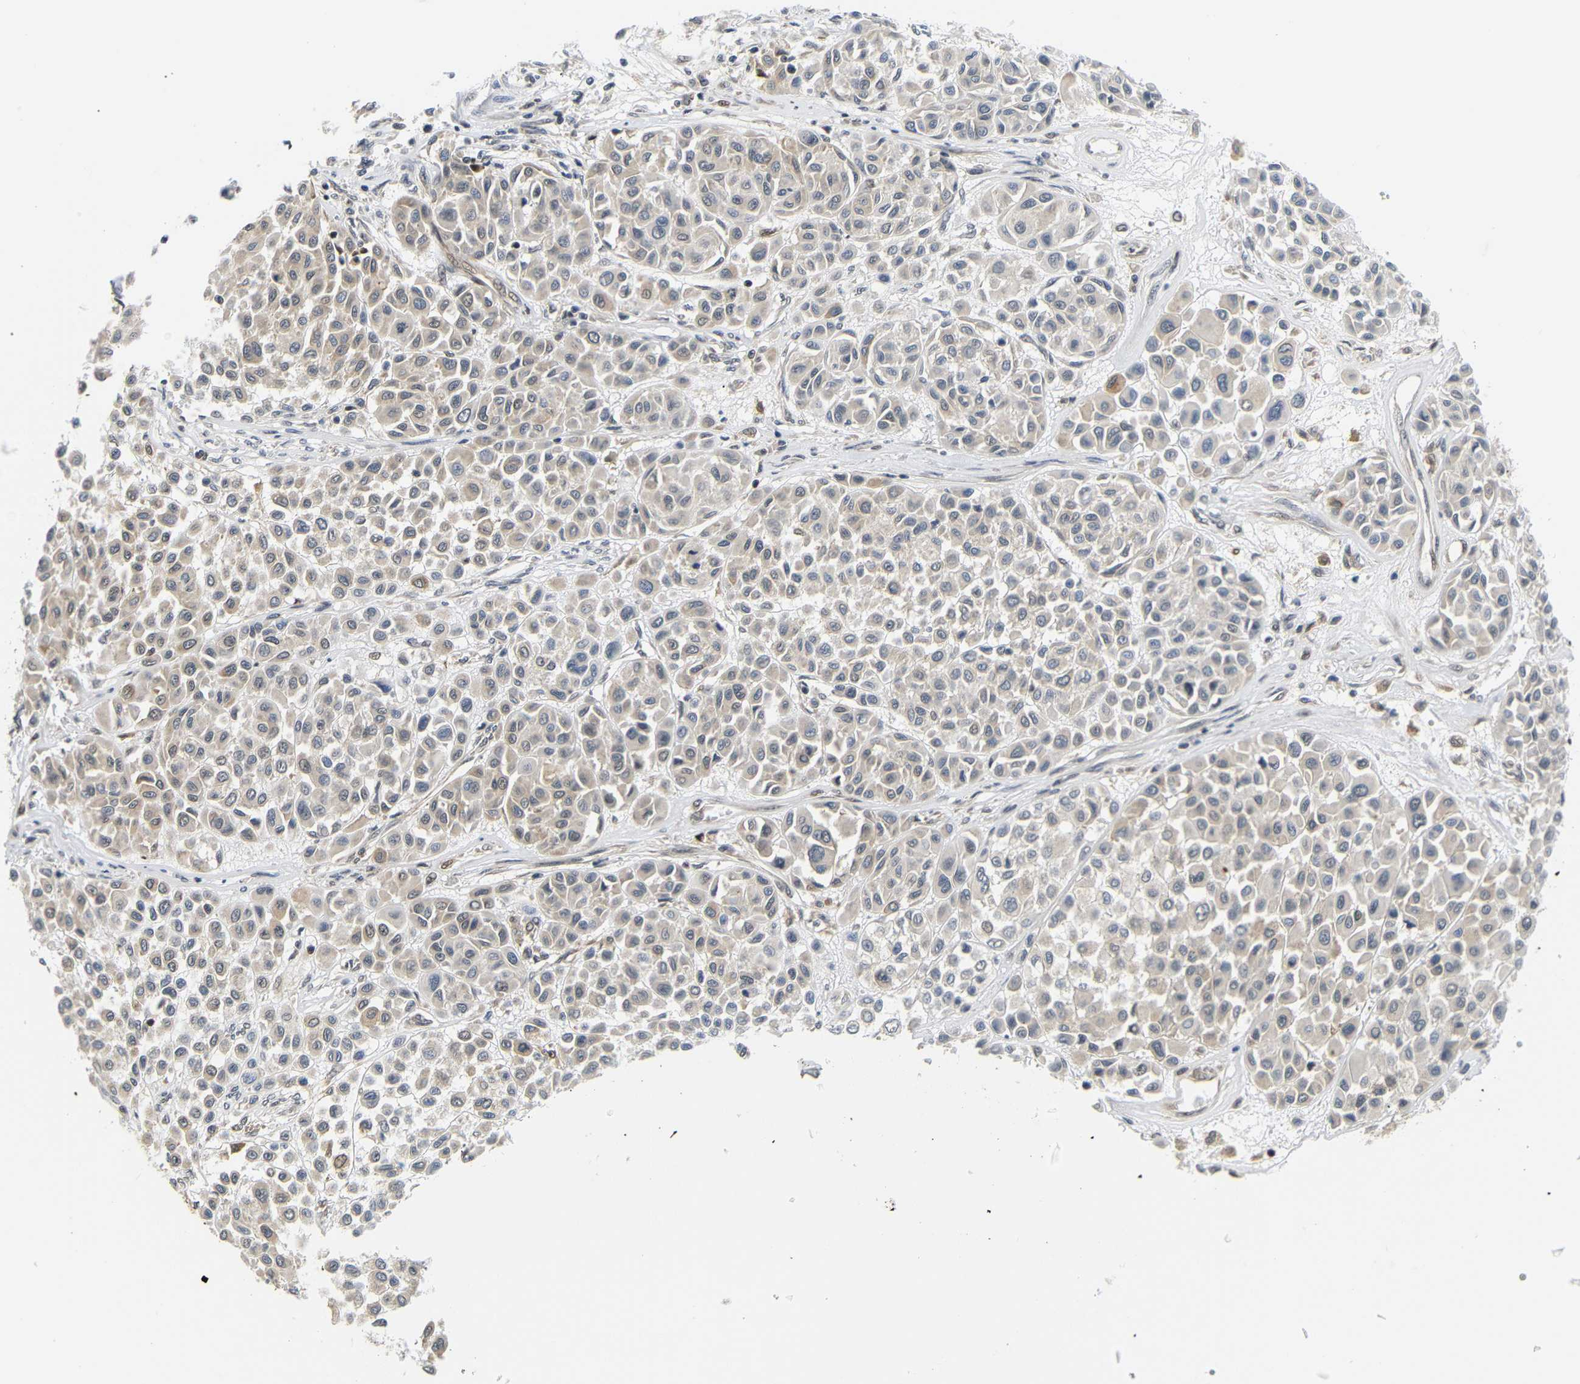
{"staining": {"intensity": "weak", "quantity": ">75%", "location": "cytoplasmic/membranous"}, "tissue": "melanoma", "cell_type": "Tumor cells", "image_type": "cancer", "snomed": [{"axis": "morphology", "description": "Malignant melanoma, Metastatic site"}, {"axis": "topography", "description": "Soft tissue"}], "caption": "IHC histopathology image of neoplastic tissue: malignant melanoma (metastatic site) stained using immunohistochemistry (IHC) reveals low levels of weak protein expression localized specifically in the cytoplasmic/membranous of tumor cells, appearing as a cytoplasmic/membranous brown color.", "gene": "GJA5", "patient": {"sex": "male", "age": 41}}